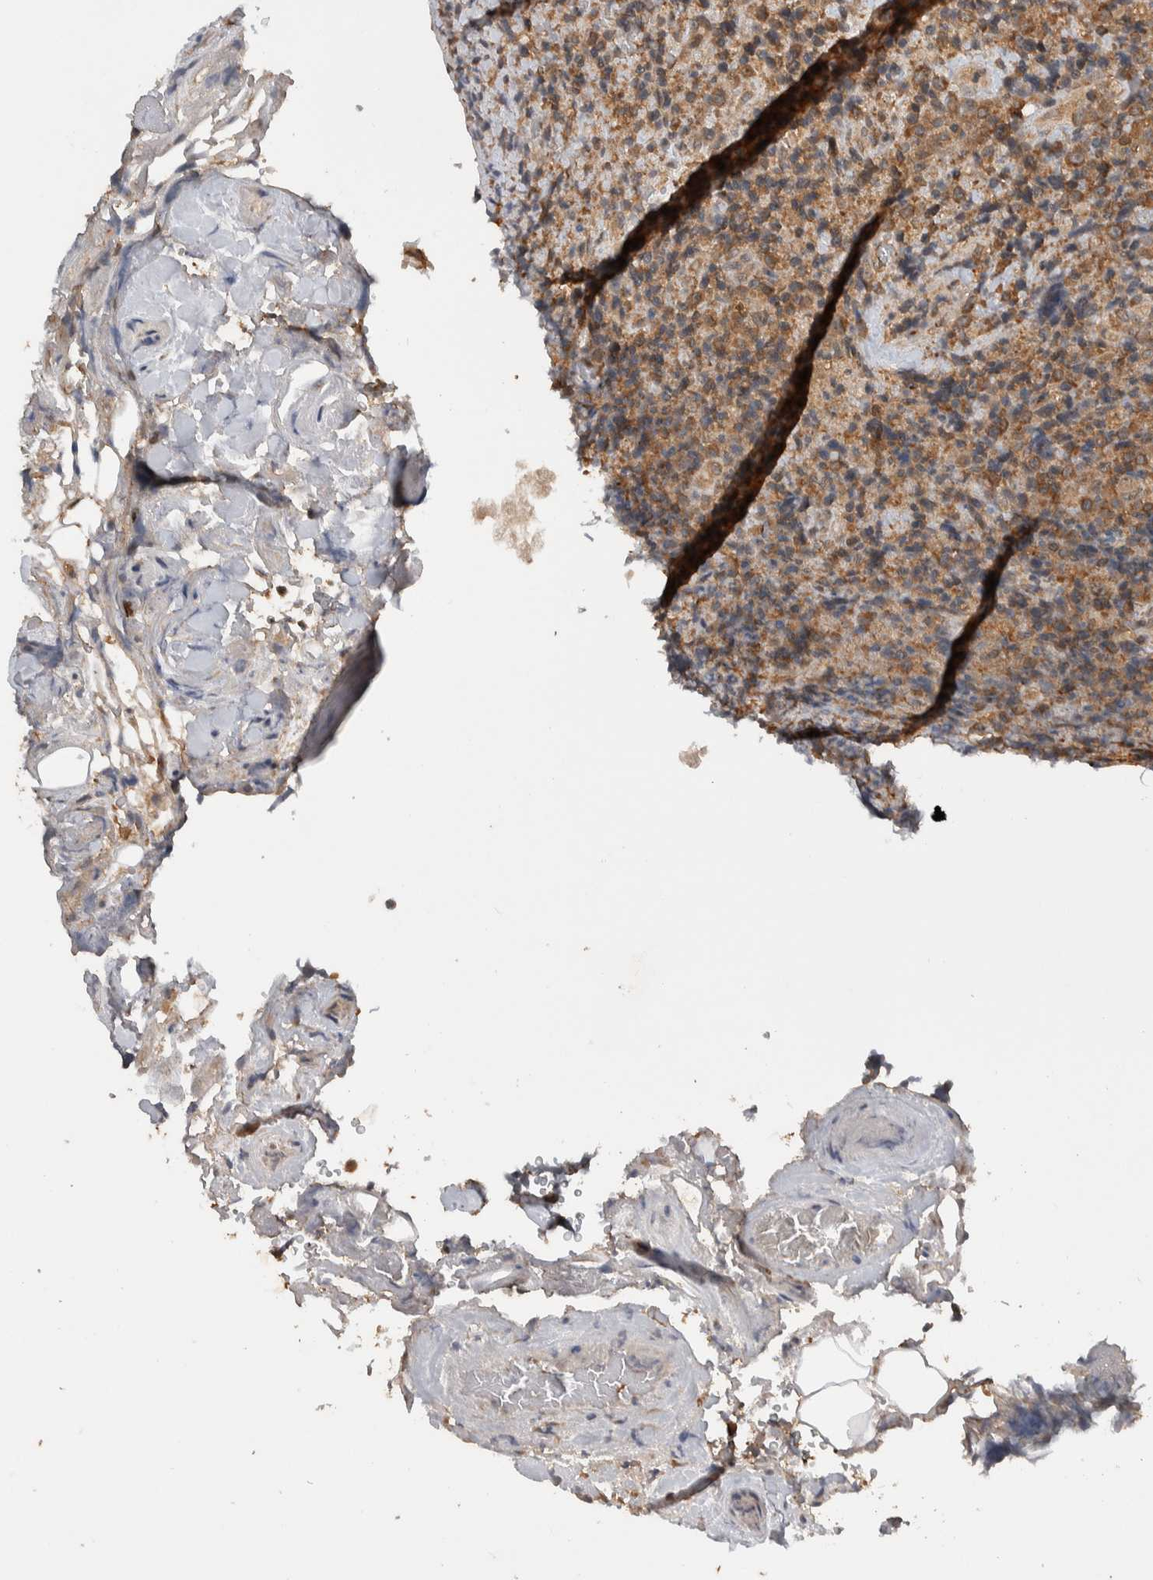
{"staining": {"intensity": "moderate", "quantity": ">75%", "location": "cytoplasmic/membranous"}, "tissue": "lymphoma", "cell_type": "Tumor cells", "image_type": "cancer", "snomed": [{"axis": "morphology", "description": "Malignant lymphoma, non-Hodgkin's type, High grade"}, {"axis": "topography", "description": "Lymph node"}], "caption": "Protein expression analysis of human high-grade malignant lymphoma, non-Hodgkin's type reveals moderate cytoplasmic/membranous expression in approximately >75% of tumor cells. The staining was performed using DAB, with brown indicating positive protein expression. Nuclei are stained blue with hematoxylin.", "gene": "DVL2", "patient": {"sex": "male", "age": 13}}